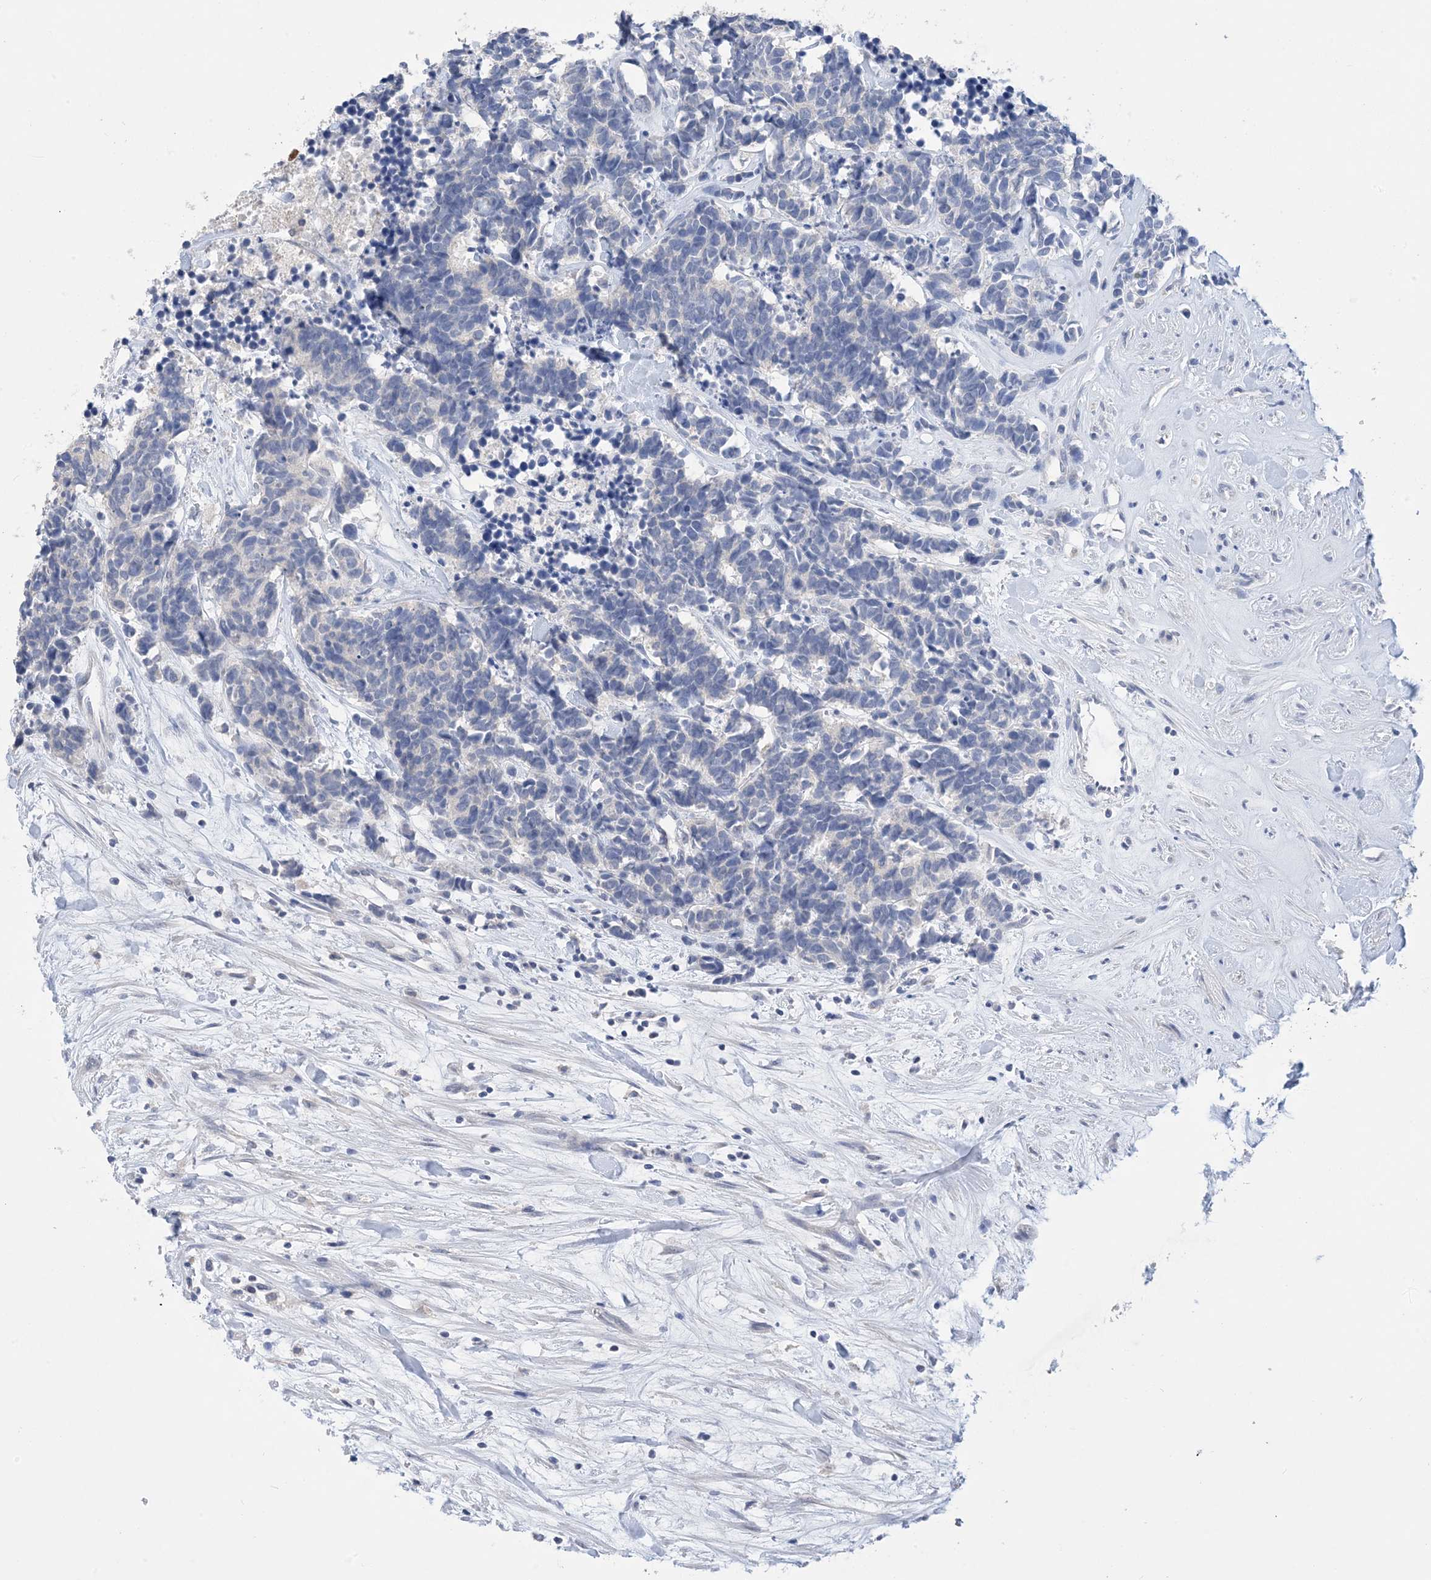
{"staining": {"intensity": "negative", "quantity": "none", "location": "none"}, "tissue": "carcinoid", "cell_type": "Tumor cells", "image_type": "cancer", "snomed": [{"axis": "morphology", "description": "Carcinoma, NOS"}, {"axis": "morphology", "description": "Carcinoid, malignant, NOS"}, {"axis": "topography", "description": "Urinary bladder"}], "caption": "Immunohistochemical staining of human carcinoid displays no significant expression in tumor cells.", "gene": "DSC3", "patient": {"sex": "male", "age": 57}}